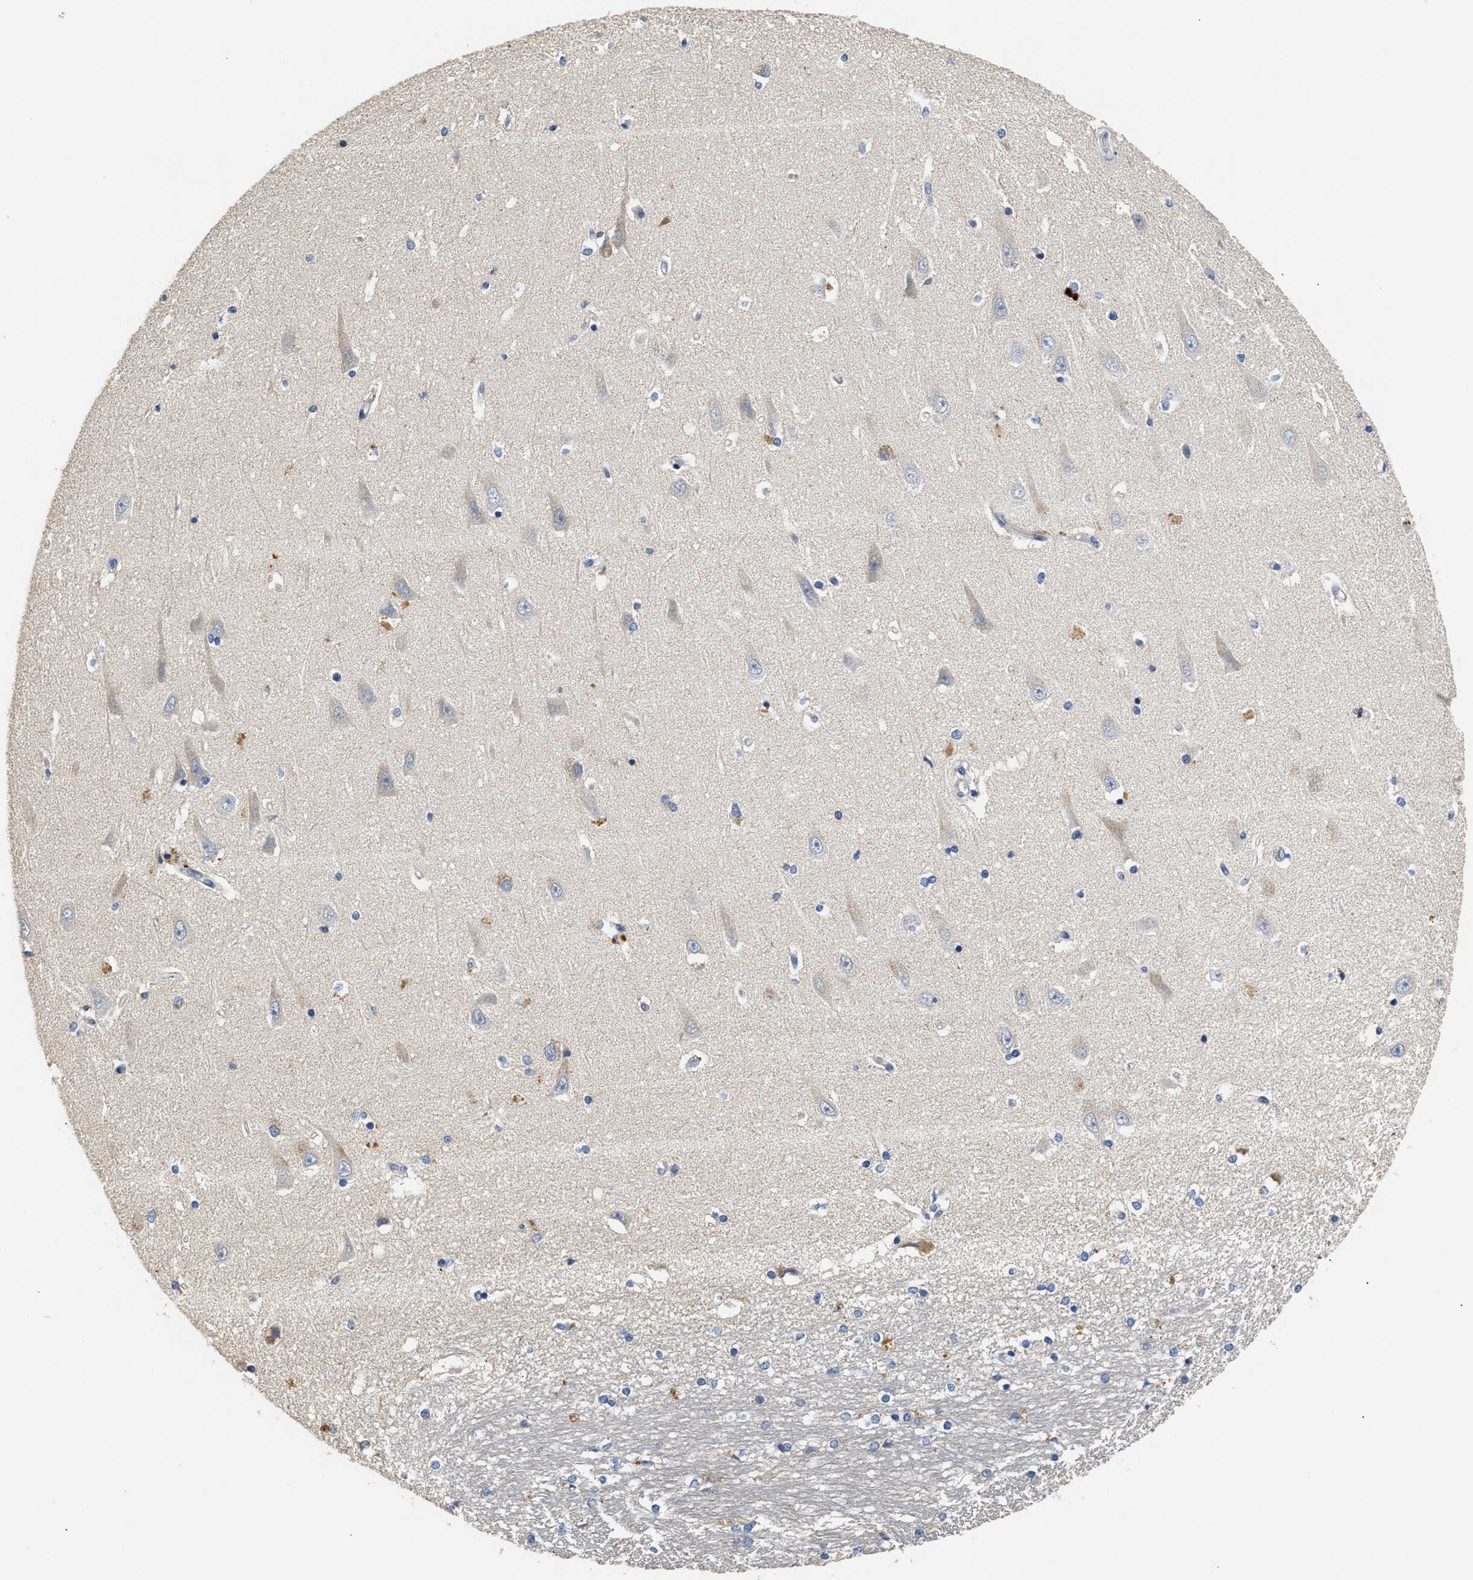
{"staining": {"intensity": "moderate", "quantity": "<25%", "location": "cytoplasmic/membranous"}, "tissue": "hippocampus", "cell_type": "Glial cells", "image_type": "normal", "snomed": [{"axis": "morphology", "description": "Normal tissue, NOS"}, {"axis": "topography", "description": "Hippocampus"}], "caption": "Immunohistochemical staining of unremarkable hippocampus shows low levels of moderate cytoplasmic/membranous expression in approximately <25% of glial cells. (Brightfield microscopy of DAB IHC at high magnification).", "gene": "IL17RC", "patient": {"sex": "male", "age": 45}}